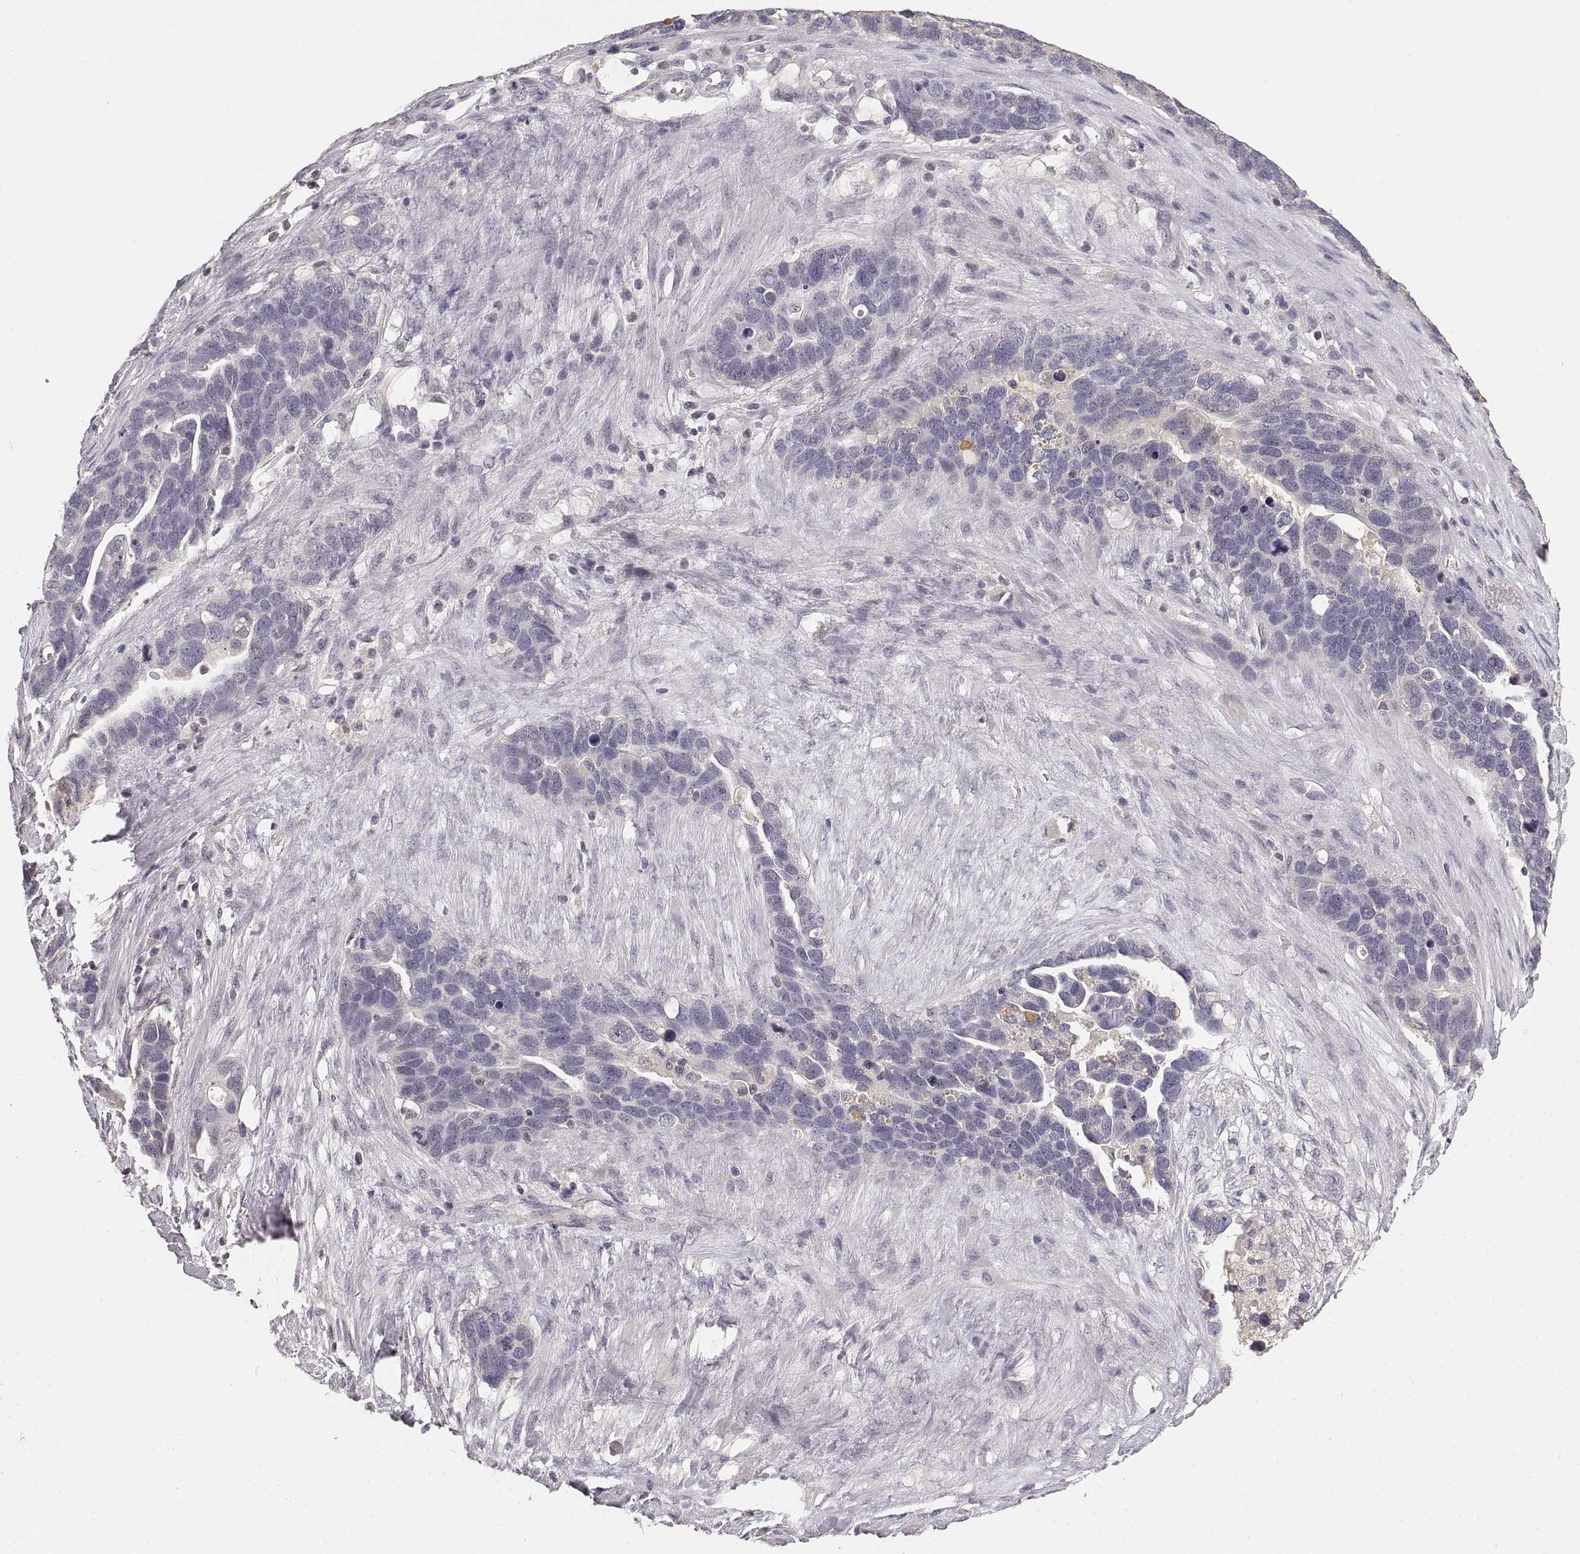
{"staining": {"intensity": "negative", "quantity": "none", "location": "none"}, "tissue": "ovarian cancer", "cell_type": "Tumor cells", "image_type": "cancer", "snomed": [{"axis": "morphology", "description": "Cystadenocarcinoma, serous, NOS"}, {"axis": "topography", "description": "Ovary"}], "caption": "This is an immunohistochemistry (IHC) image of human ovarian cancer. There is no staining in tumor cells.", "gene": "RUNDC3A", "patient": {"sex": "female", "age": 54}}